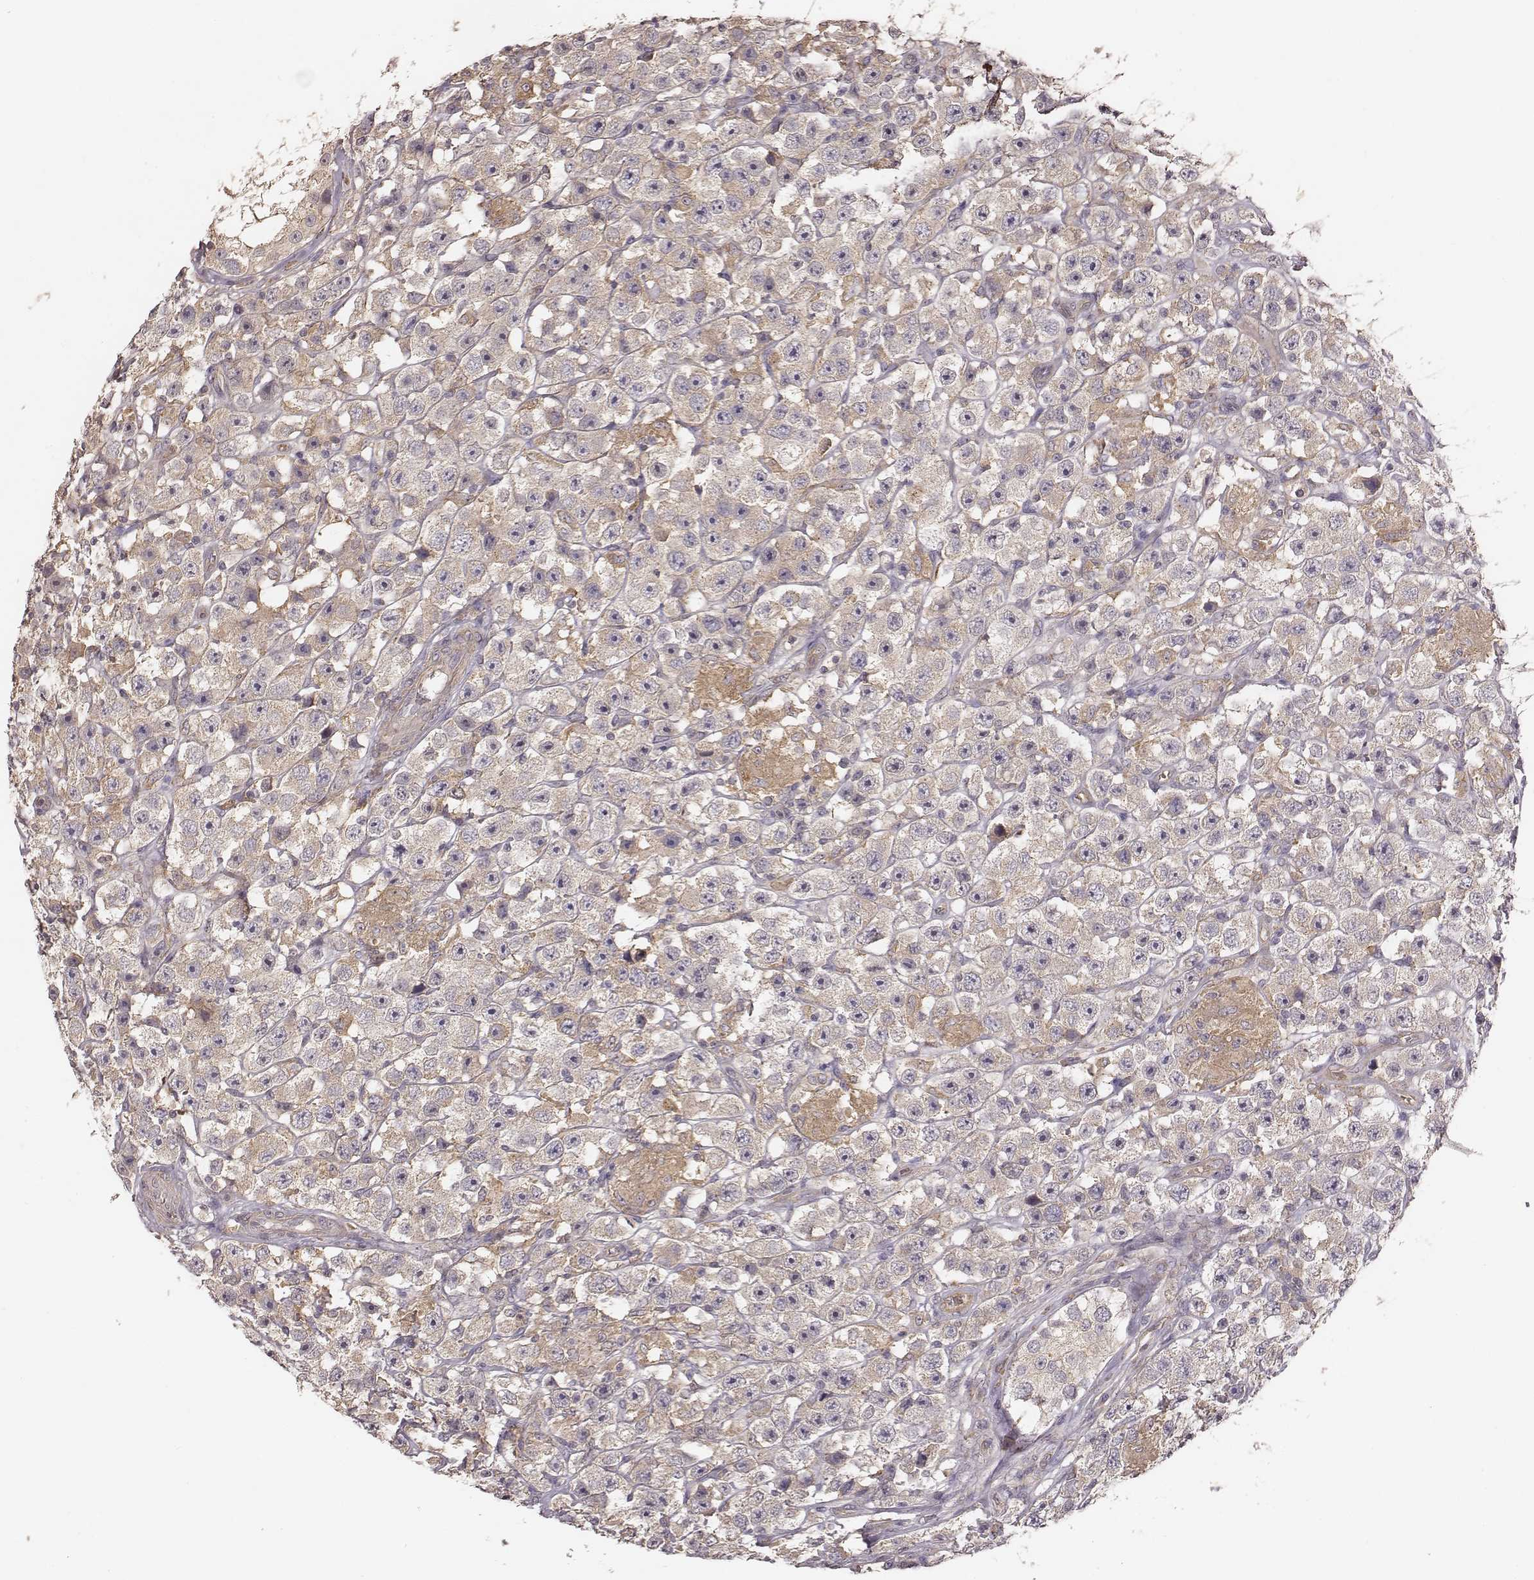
{"staining": {"intensity": "negative", "quantity": "none", "location": "none"}, "tissue": "testis cancer", "cell_type": "Tumor cells", "image_type": "cancer", "snomed": [{"axis": "morphology", "description": "Seminoma, NOS"}, {"axis": "topography", "description": "Testis"}], "caption": "There is no significant expression in tumor cells of testis seminoma.", "gene": "VPS26A", "patient": {"sex": "male", "age": 45}}